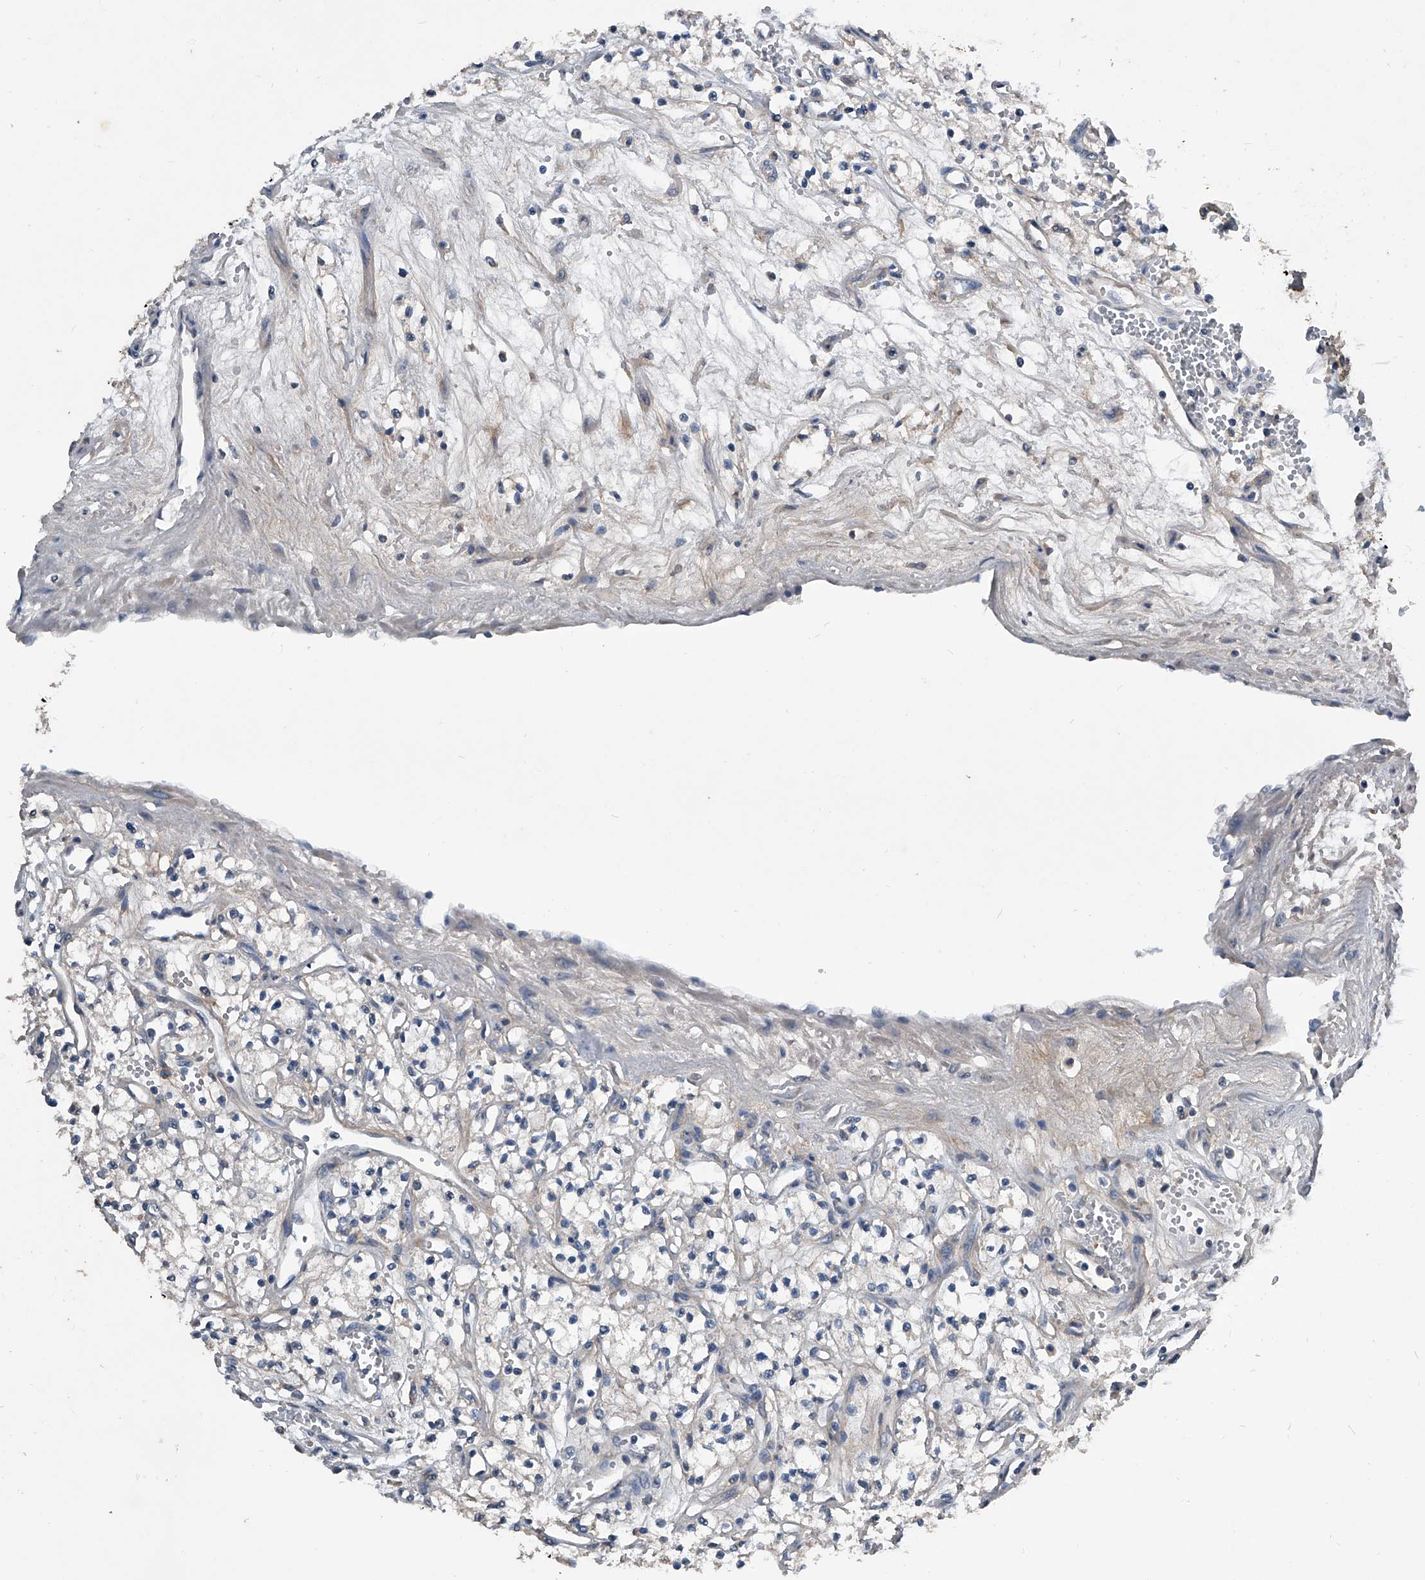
{"staining": {"intensity": "negative", "quantity": "none", "location": "none"}, "tissue": "renal cancer", "cell_type": "Tumor cells", "image_type": "cancer", "snomed": [{"axis": "morphology", "description": "Adenocarcinoma, NOS"}, {"axis": "topography", "description": "Kidney"}], "caption": "IHC histopathology image of neoplastic tissue: human renal cancer (adenocarcinoma) stained with DAB exhibits no significant protein positivity in tumor cells.", "gene": "PHACTR1", "patient": {"sex": "male", "age": 59}}